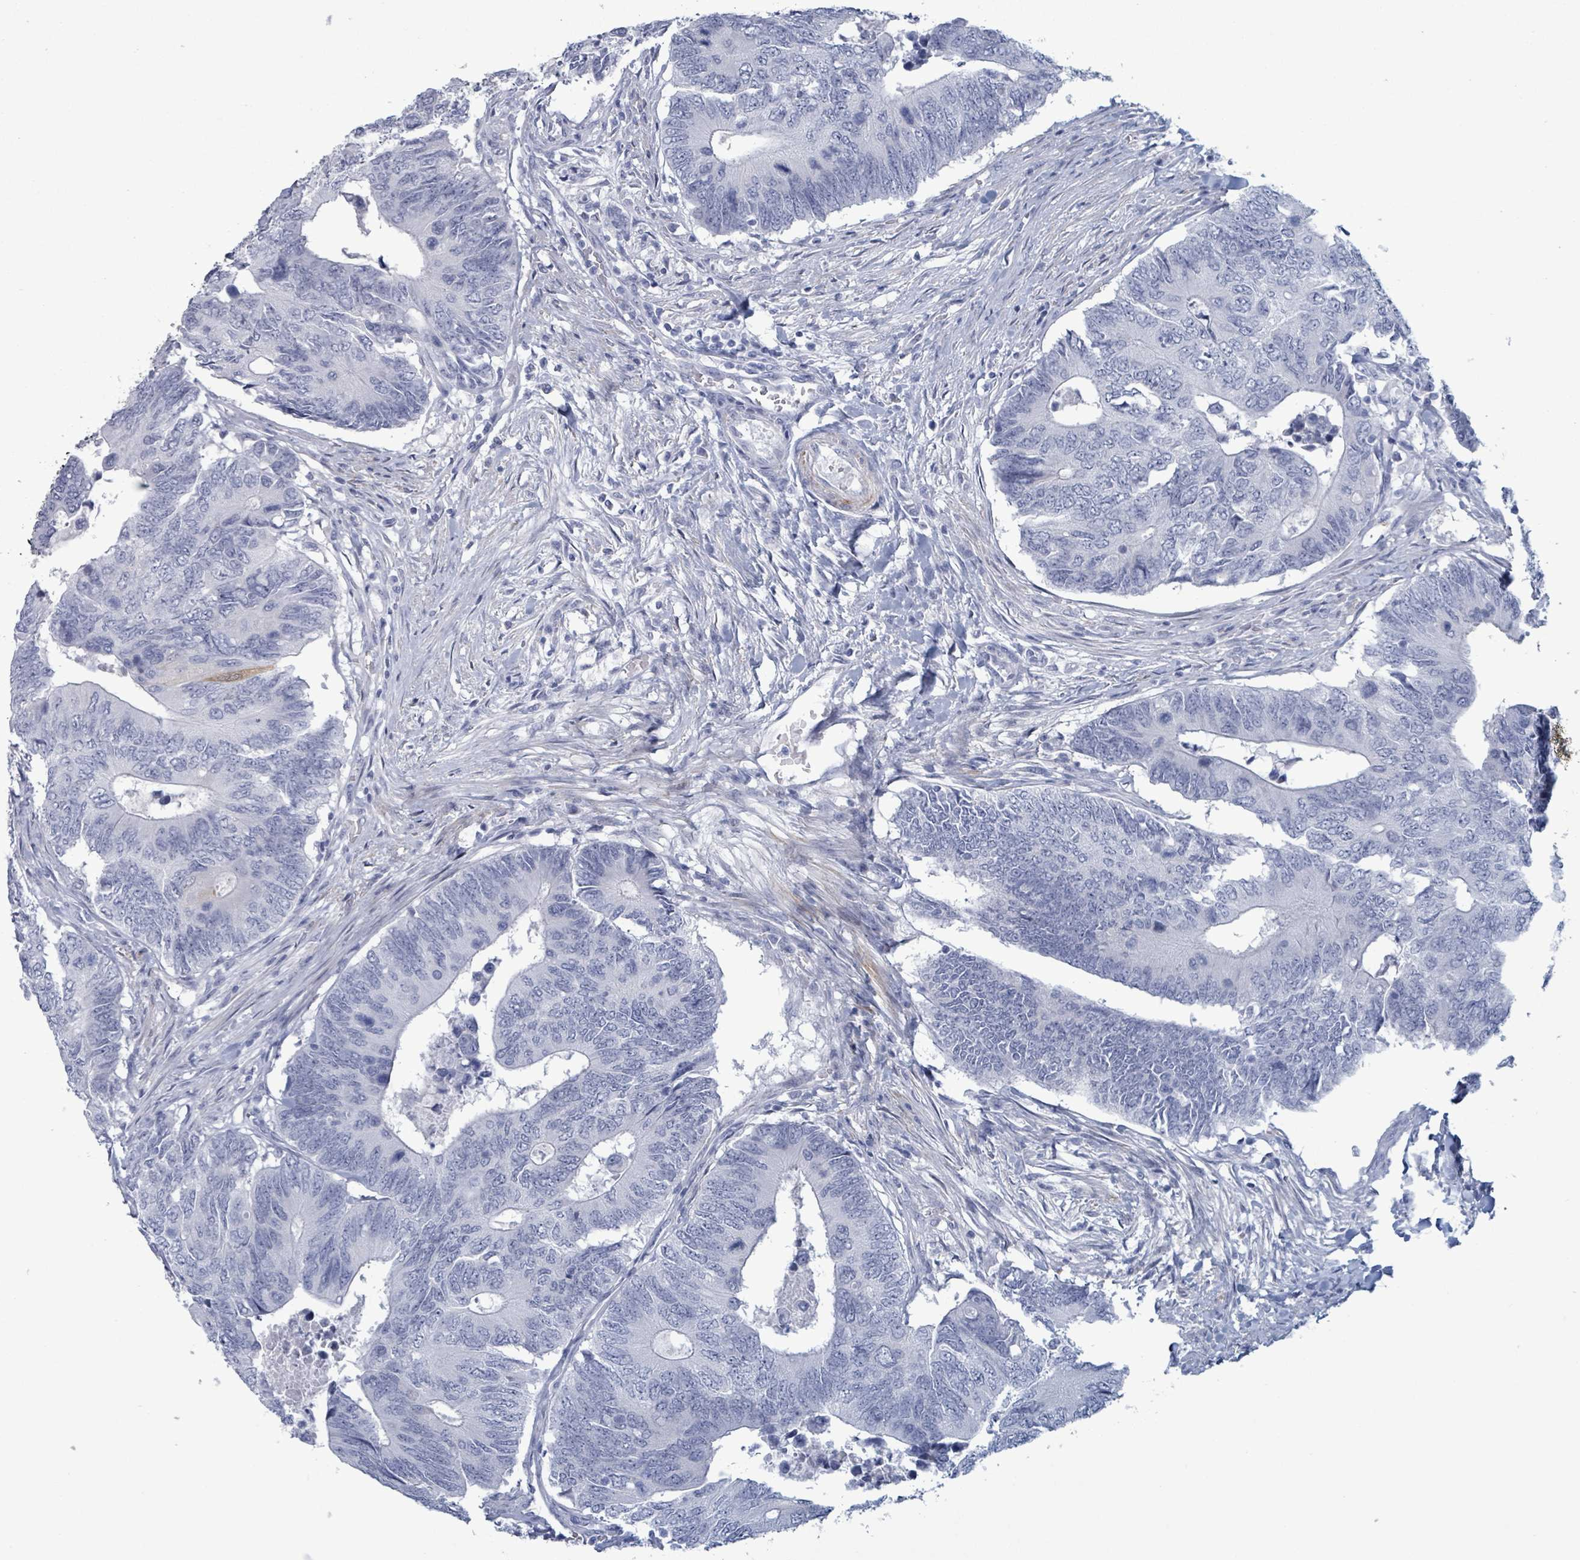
{"staining": {"intensity": "negative", "quantity": "none", "location": "none"}, "tissue": "colorectal cancer", "cell_type": "Tumor cells", "image_type": "cancer", "snomed": [{"axis": "morphology", "description": "Adenocarcinoma, NOS"}, {"axis": "topography", "description": "Colon"}], "caption": "Adenocarcinoma (colorectal) was stained to show a protein in brown. There is no significant expression in tumor cells.", "gene": "ZNF771", "patient": {"sex": "male", "age": 87}}